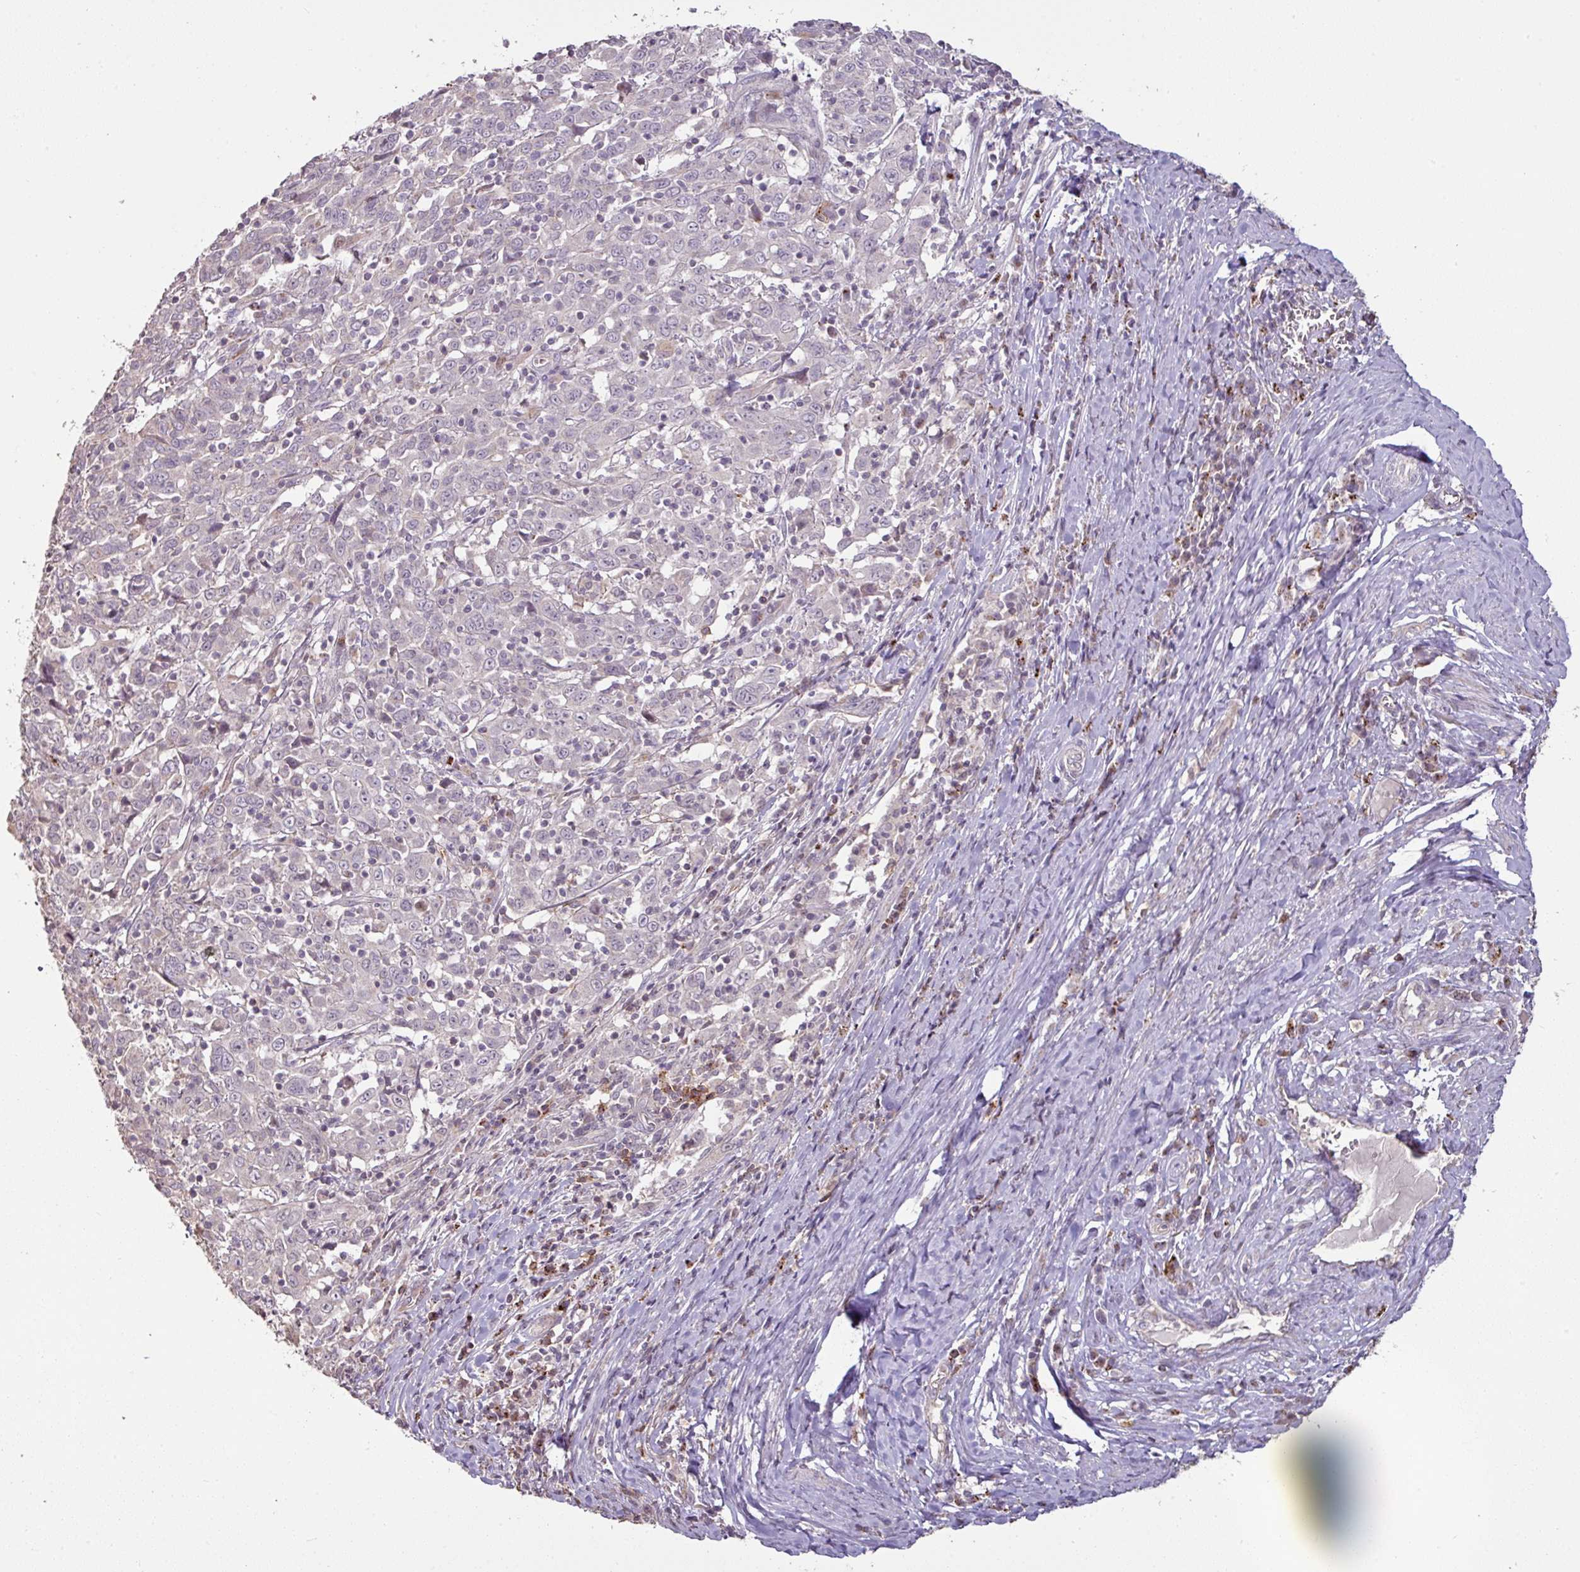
{"staining": {"intensity": "negative", "quantity": "none", "location": "none"}, "tissue": "cervical cancer", "cell_type": "Tumor cells", "image_type": "cancer", "snomed": [{"axis": "morphology", "description": "Squamous cell carcinoma, NOS"}, {"axis": "topography", "description": "Cervix"}], "caption": "High magnification brightfield microscopy of cervical cancer stained with DAB (brown) and counterstained with hematoxylin (blue): tumor cells show no significant staining. Brightfield microscopy of immunohistochemistry (IHC) stained with DAB (brown) and hematoxylin (blue), captured at high magnification.", "gene": "CXCR5", "patient": {"sex": "female", "age": 46}}